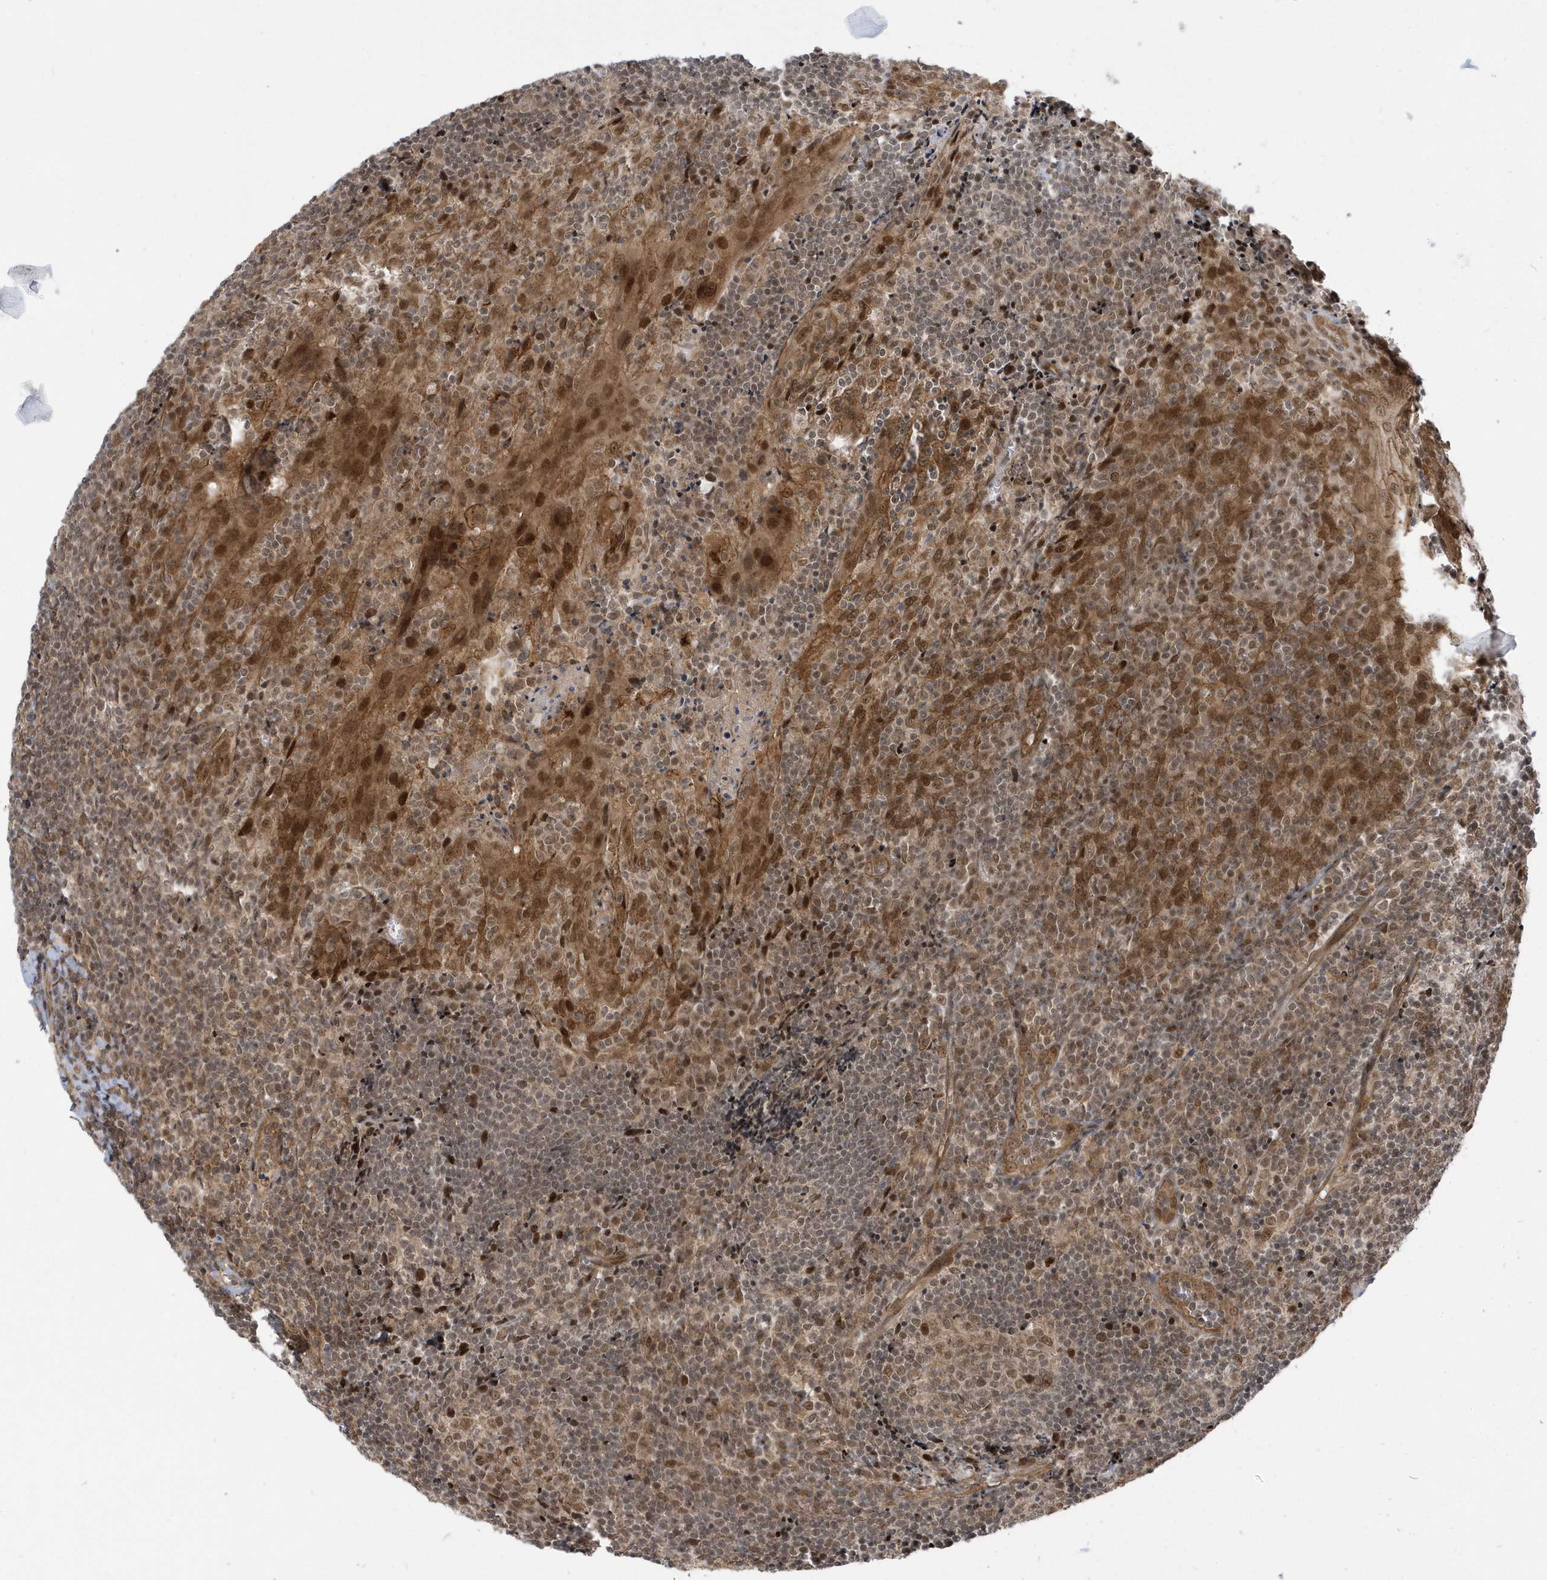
{"staining": {"intensity": "moderate", "quantity": ">75%", "location": "nuclear"}, "tissue": "tonsil", "cell_type": "Germinal center cells", "image_type": "normal", "snomed": [{"axis": "morphology", "description": "Normal tissue, NOS"}, {"axis": "topography", "description": "Tonsil"}], "caption": "IHC (DAB) staining of normal tonsil exhibits moderate nuclear protein staining in about >75% of germinal center cells.", "gene": "USP53", "patient": {"sex": "male", "age": 27}}